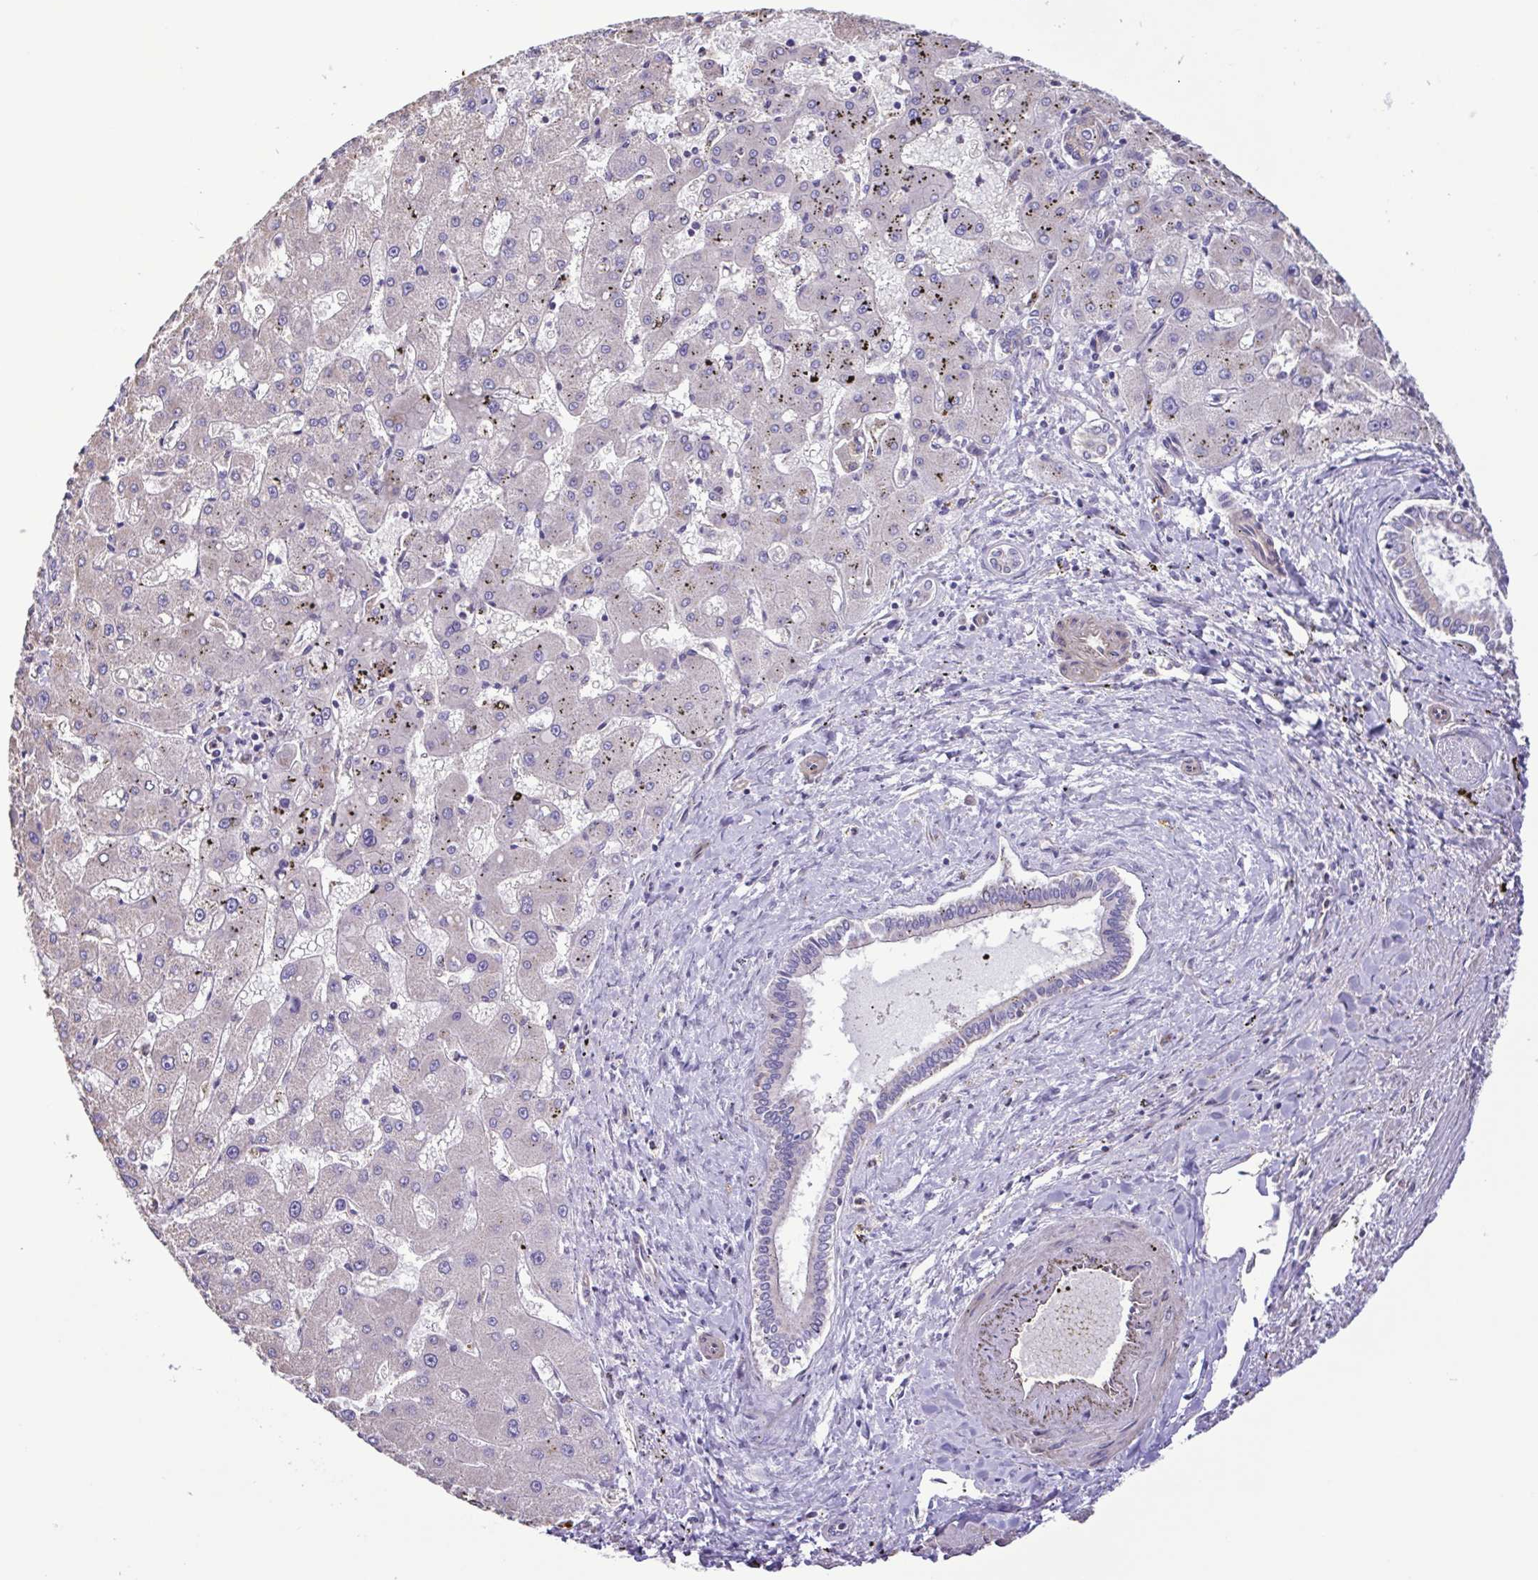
{"staining": {"intensity": "negative", "quantity": "none", "location": "none"}, "tissue": "liver cancer", "cell_type": "Tumor cells", "image_type": "cancer", "snomed": [{"axis": "morphology", "description": "Carcinoma, Hepatocellular, NOS"}, {"axis": "topography", "description": "Liver"}], "caption": "Immunohistochemistry photomicrograph of liver cancer stained for a protein (brown), which exhibits no positivity in tumor cells.", "gene": "FLT1", "patient": {"sex": "male", "age": 67}}